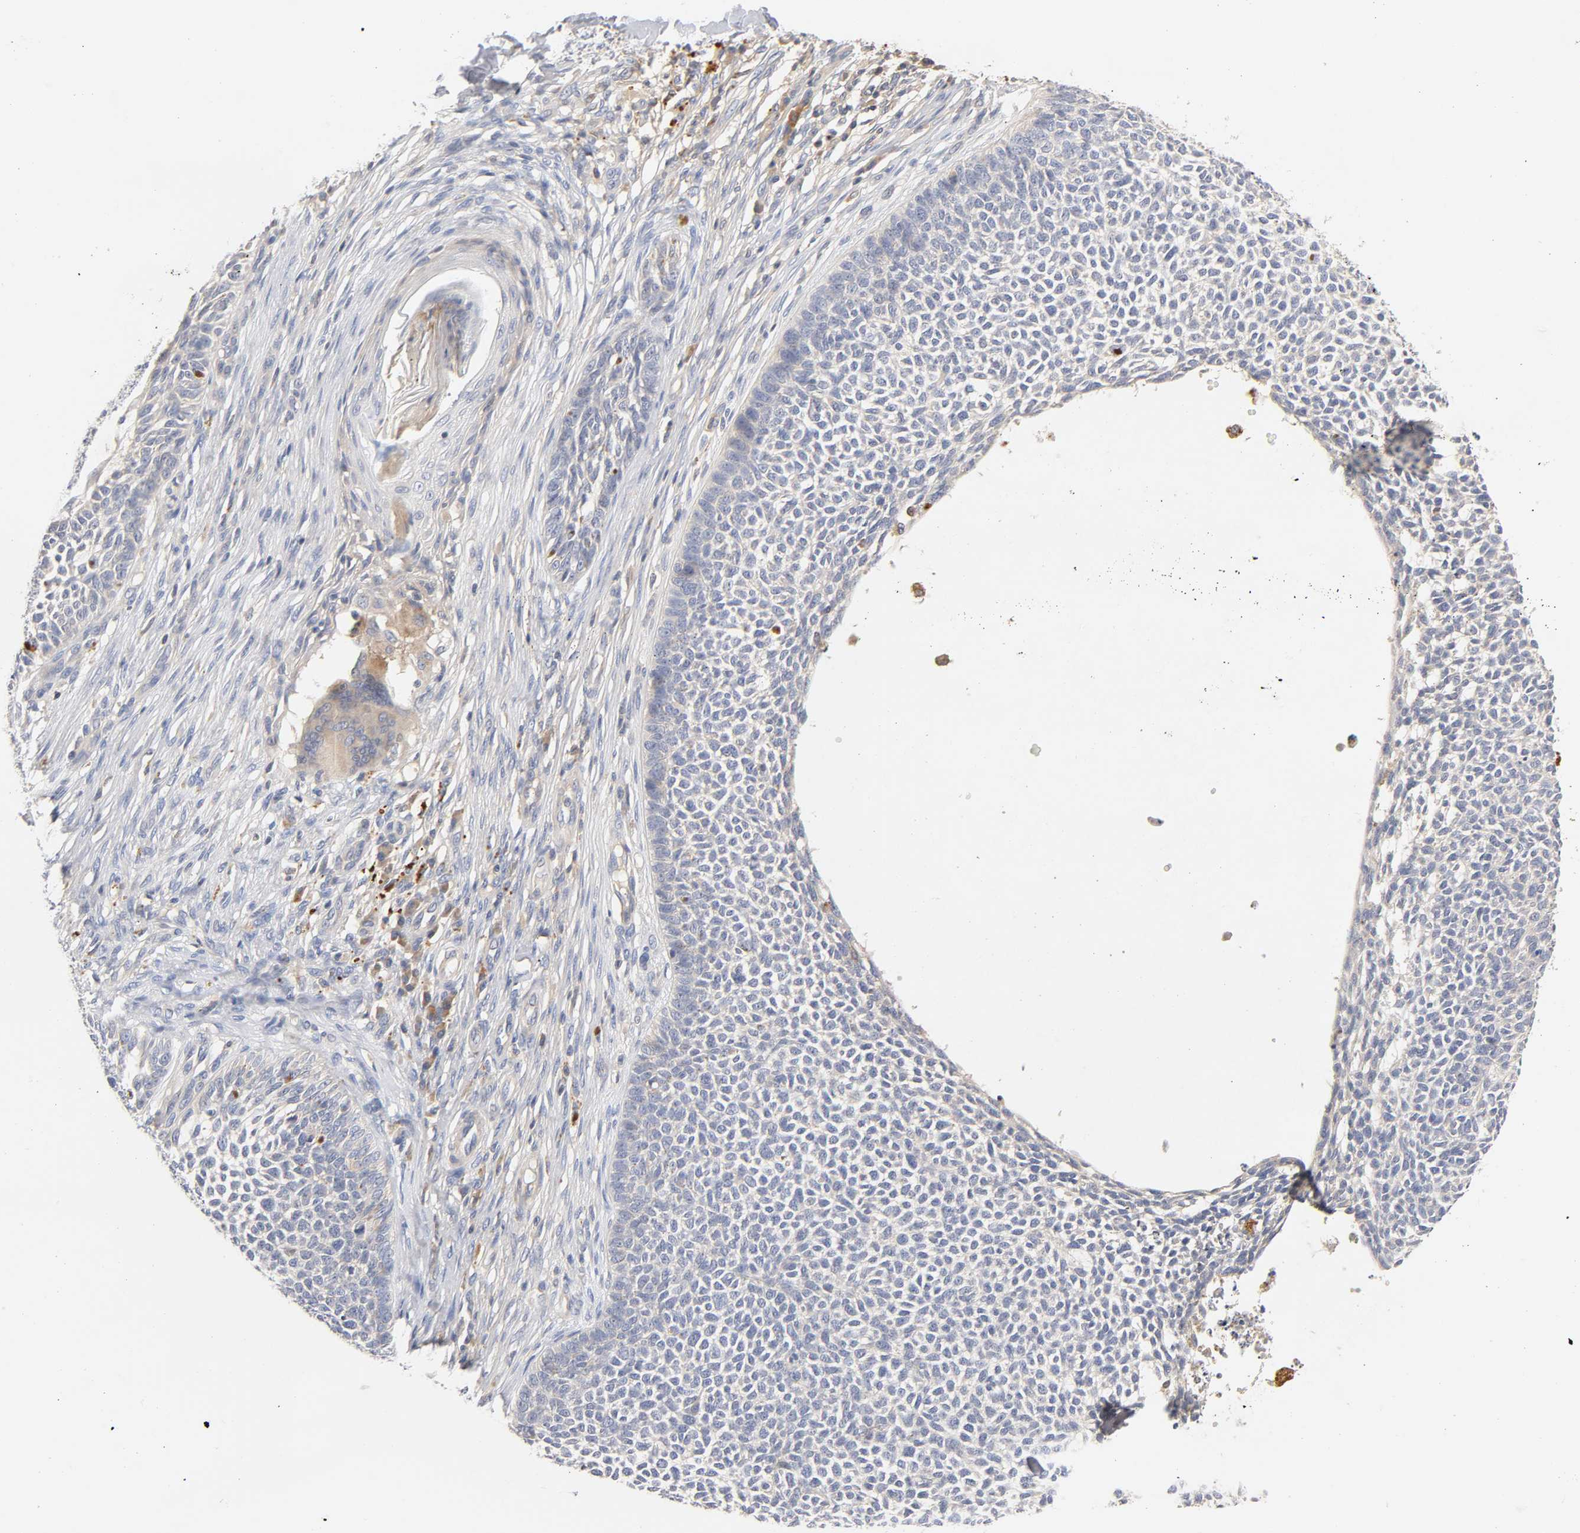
{"staining": {"intensity": "negative", "quantity": "none", "location": "none"}, "tissue": "skin cancer", "cell_type": "Tumor cells", "image_type": "cancer", "snomed": [{"axis": "morphology", "description": "Basal cell carcinoma"}, {"axis": "topography", "description": "Skin"}], "caption": "IHC photomicrograph of human skin basal cell carcinoma stained for a protein (brown), which displays no positivity in tumor cells. The staining is performed using DAB (3,3'-diaminobenzidine) brown chromogen with nuclei counter-stained in using hematoxylin.", "gene": "RHOA", "patient": {"sex": "female", "age": 84}}